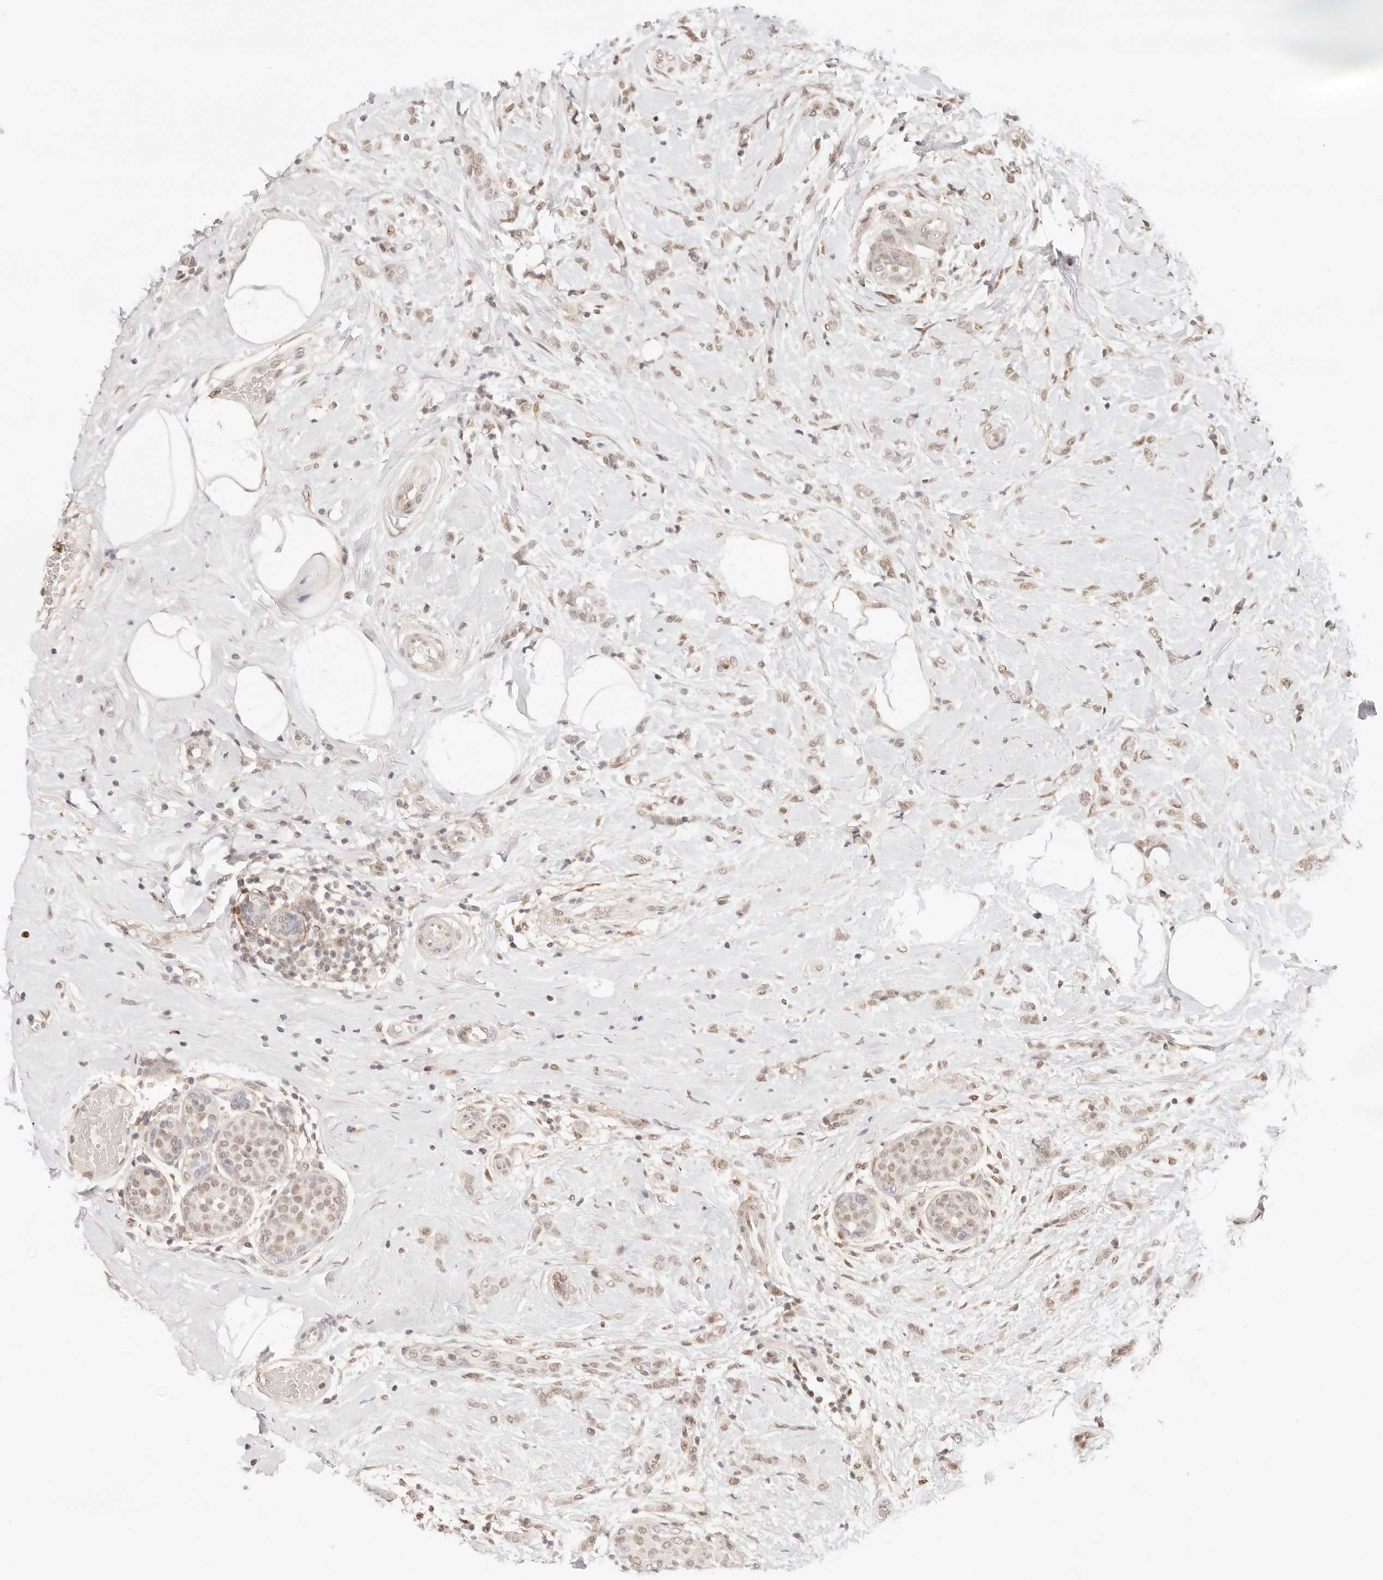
{"staining": {"intensity": "moderate", "quantity": "25%-75%", "location": "nuclear"}, "tissue": "breast cancer", "cell_type": "Tumor cells", "image_type": "cancer", "snomed": [{"axis": "morphology", "description": "Lobular carcinoma, in situ"}, {"axis": "morphology", "description": "Lobular carcinoma"}, {"axis": "topography", "description": "Breast"}], "caption": "A brown stain shows moderate nuclear positivity of a protein in human breast cancer (lobular carcinoma in situ) tumor cells. (IHC, brightfield microscopy, high magnification).", "gene": "GTF2E2", "patient": {"sex": "female", "age": 41}}